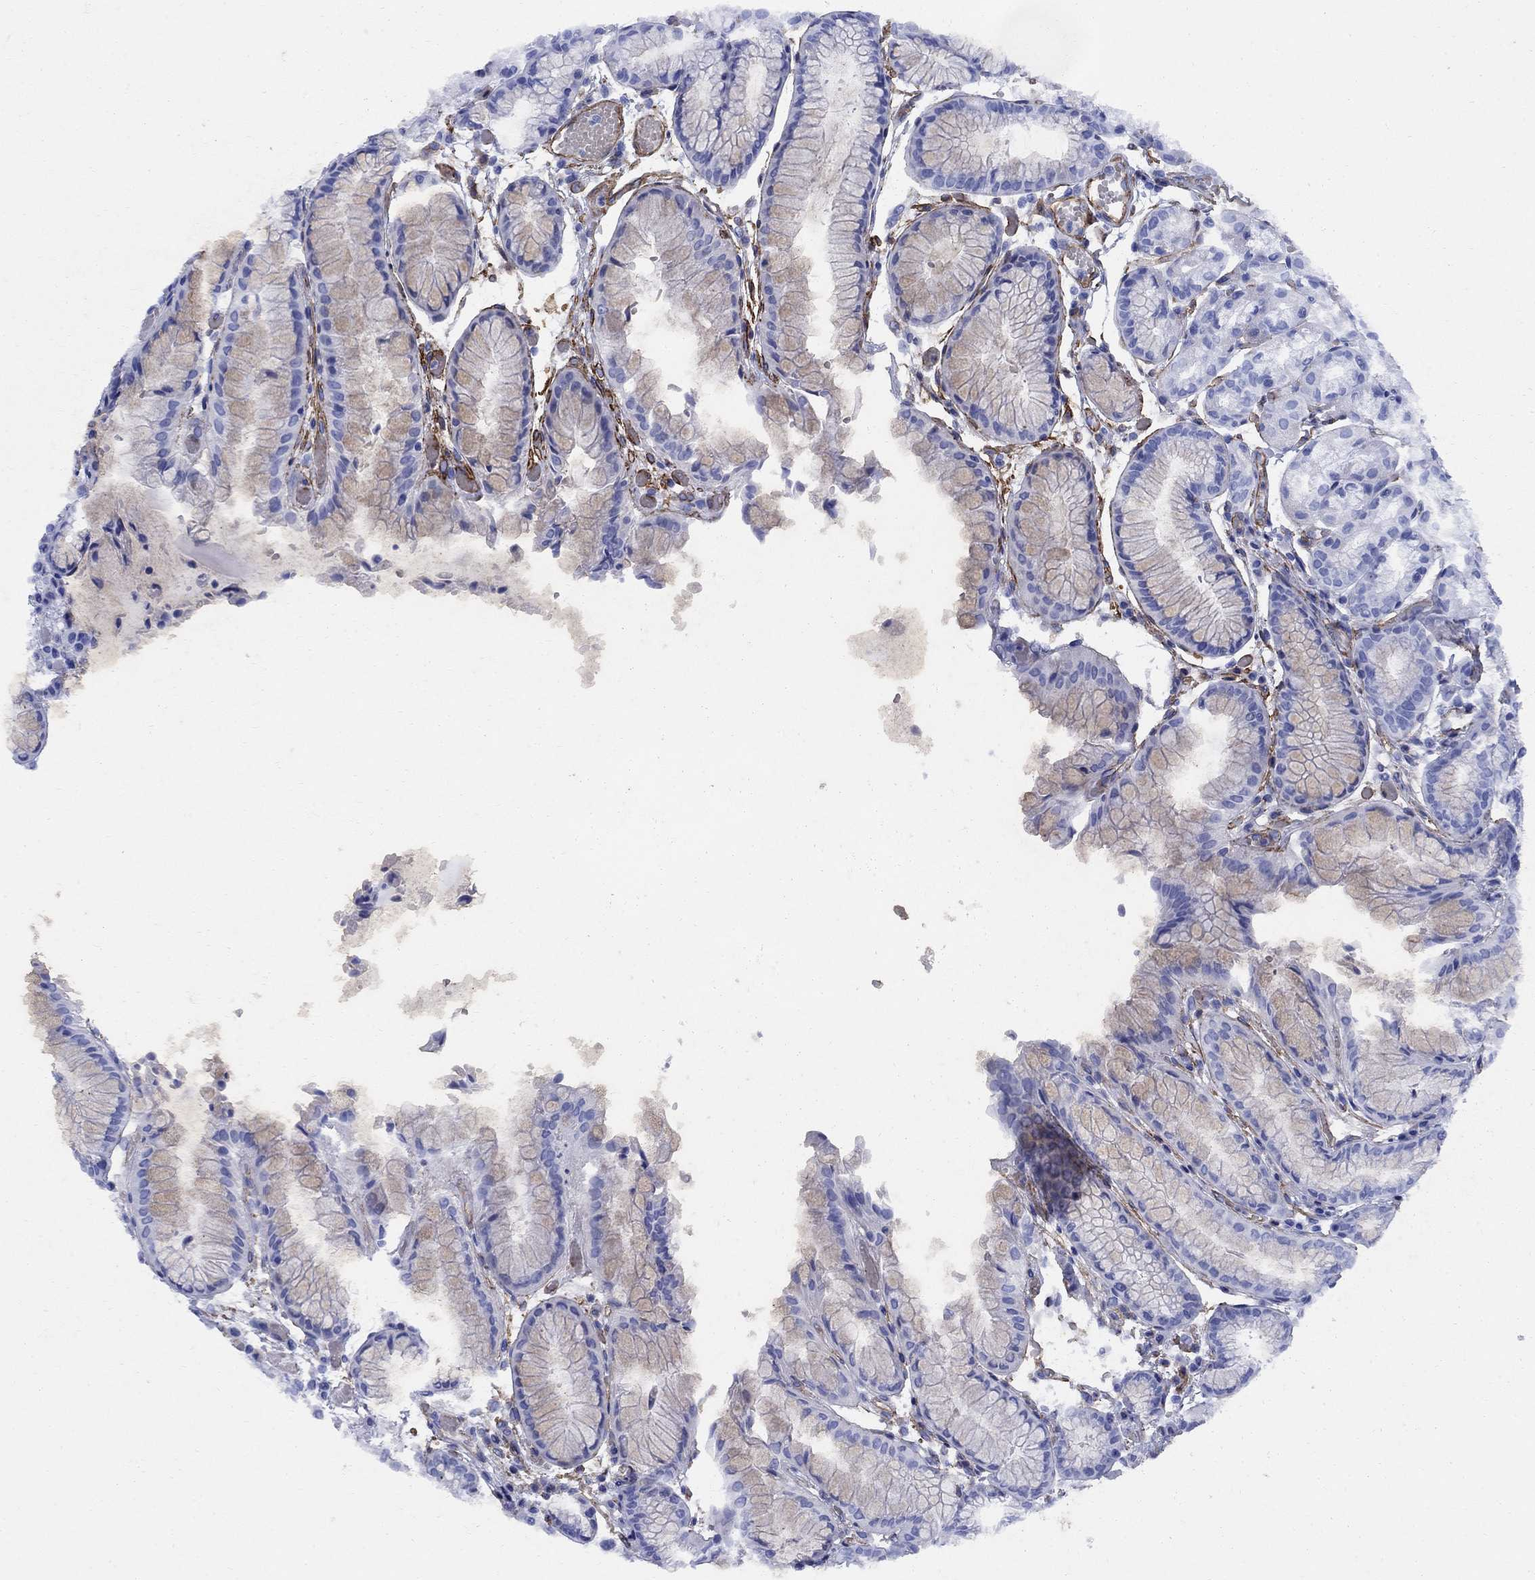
{"staining": {"intensity": "negative", "quantity": "none", "location": "none"}, "tissue": "stomach", "cell_type": "Glandular cells", "image_type": "normal", "snomed": [{"axis": "morphology", "description": "Normal tissue, NOS"}, {"axis": "topography", "description": "Stomach, upper"}], "caption": "Human stomach stained for a protein using IHC displays no positivity in glandular cells.", "gene": "VTN", "patient": {"sex": "male", "age": 72}}